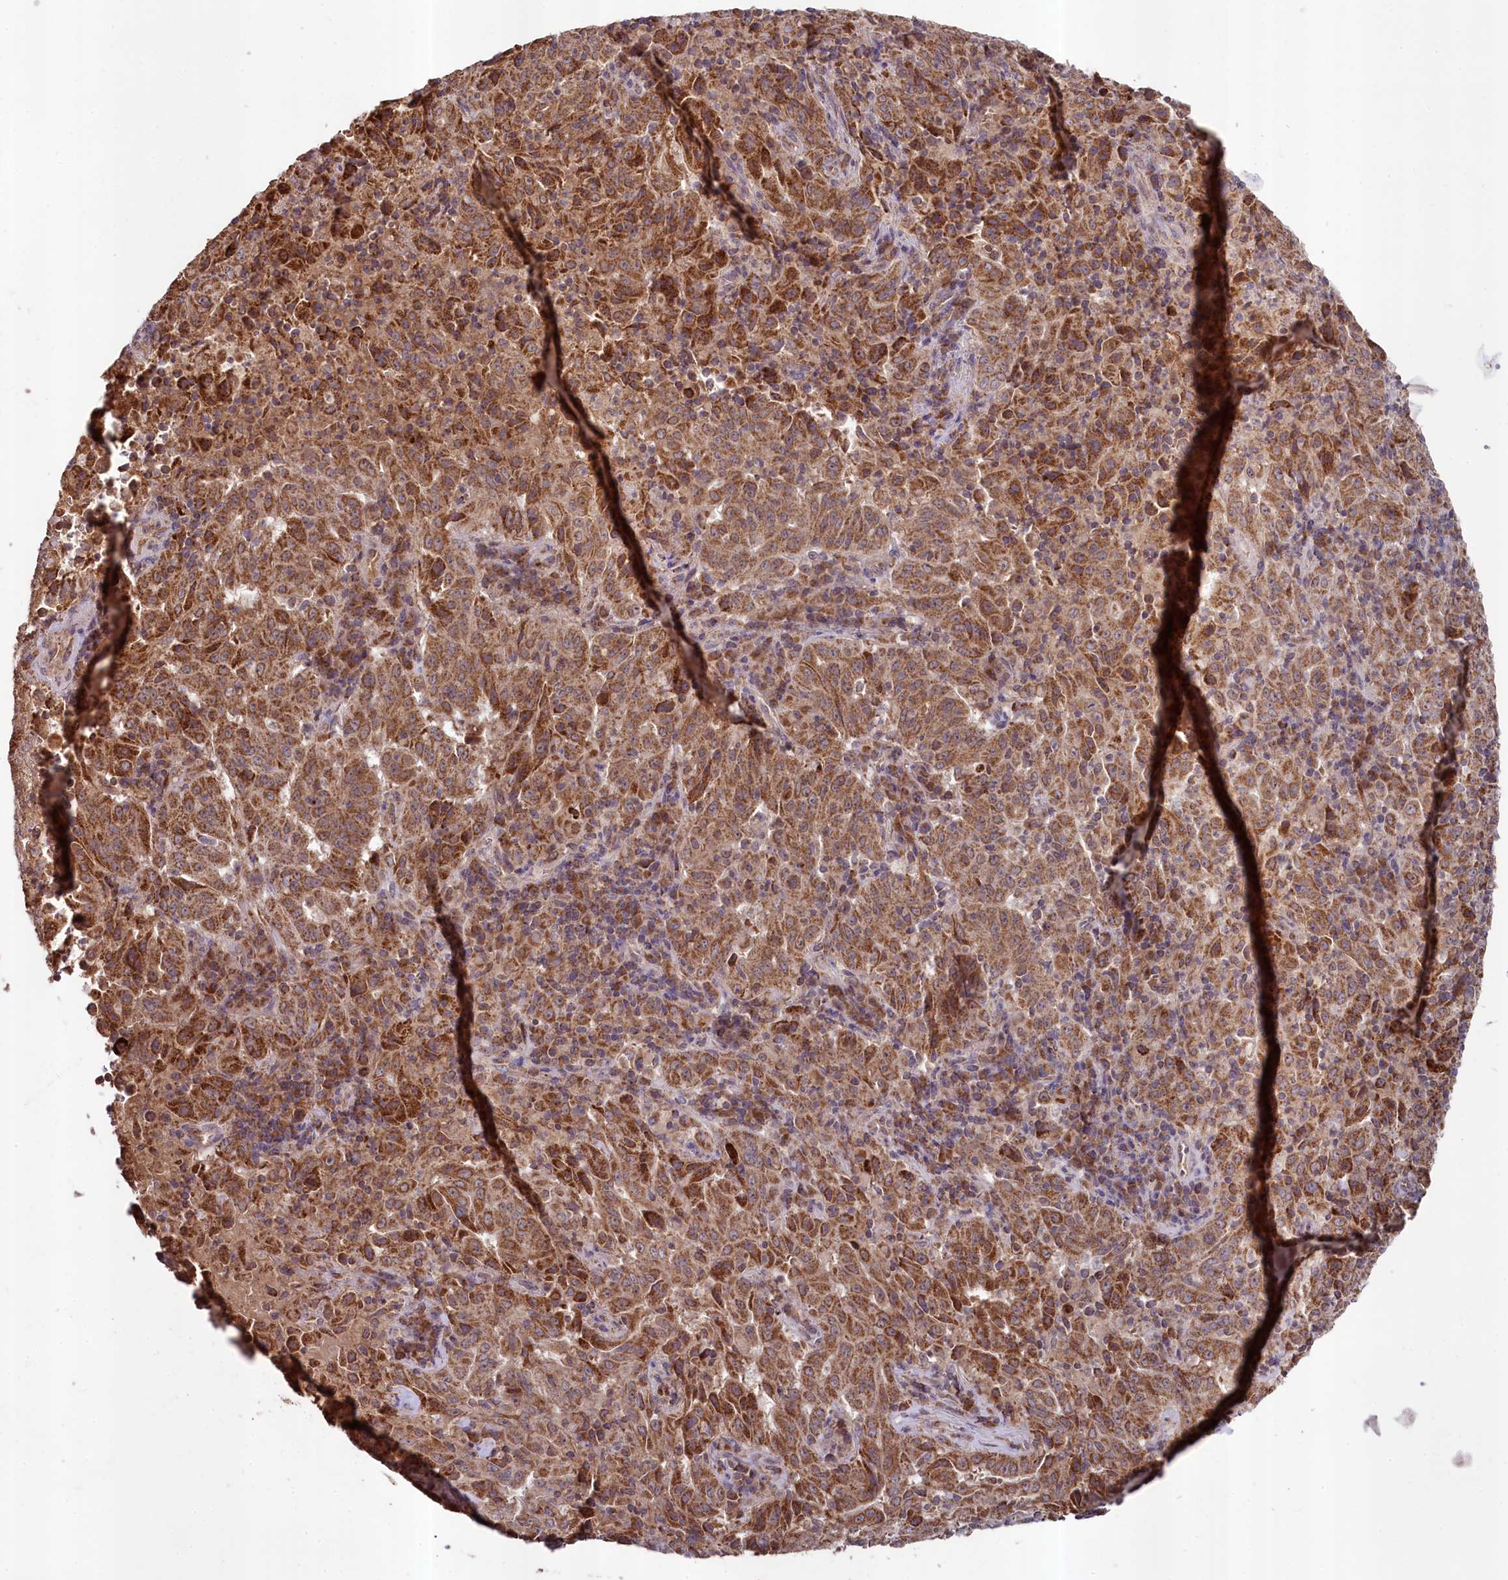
{"staining": {"intensity": "strong", "quantity": ">75%", "location": "cytoplasmic/membranous"}, "tissue": "pancreatic cancer", "cell_type": "Tumor cells", "image_type": "cancer", "snomed": [{"axis": "morphology", "description": "Adenocarcinoma, NOS"}, {"axis": "topography", "description": "Pancreas"}], "caption": "A micrograph of pancreatic adenocarcinoma stained for a protein shows strong cytoplasmic/membranous brown staining in tumor cells.", "gene": "METTL4", "patient": {"sex": "male", "age": 63}}